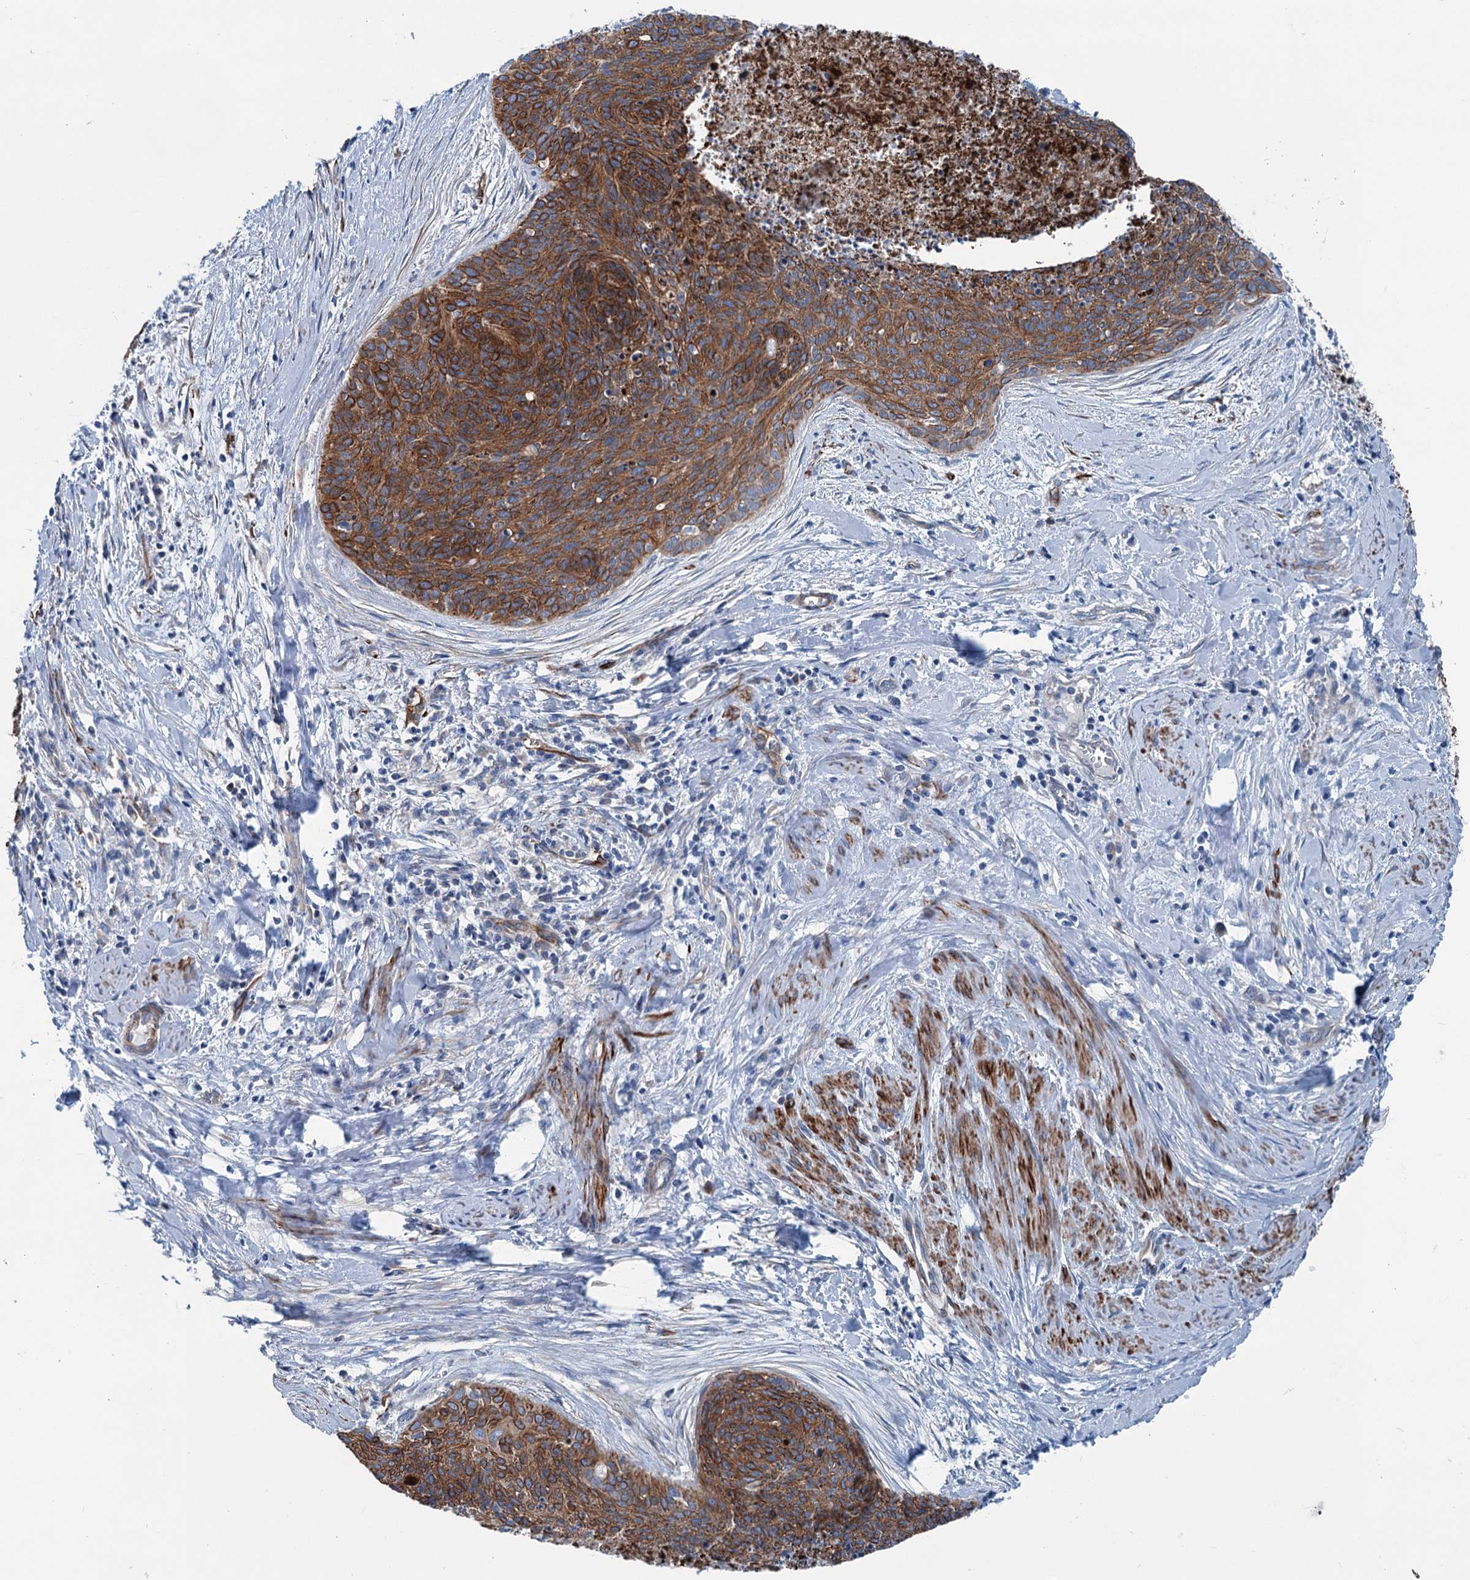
{"staining": {"intensity": "moderate", "quantity": ">75%", "location": "cytoplasmic/membranous"}, "tissue": "cervical cancer", "cell_type": "Tumor cells", "image_type": "cancer", "snomed": [{"axis": "morphology", "description": "Squamous cell carcinoma, NOS"}, {"axis": "topography", "description": "Cervix"}], "caption": "IHC micrograph of cervical squamous cell carcinoma stained for a protein (brown), which demonstrates medium levels of moderate cytoplasmic/membranous staining in about >75% of tumor cells.", "gene": "CALCOCO1", "patient": {"sex": "female", "age": 55}}